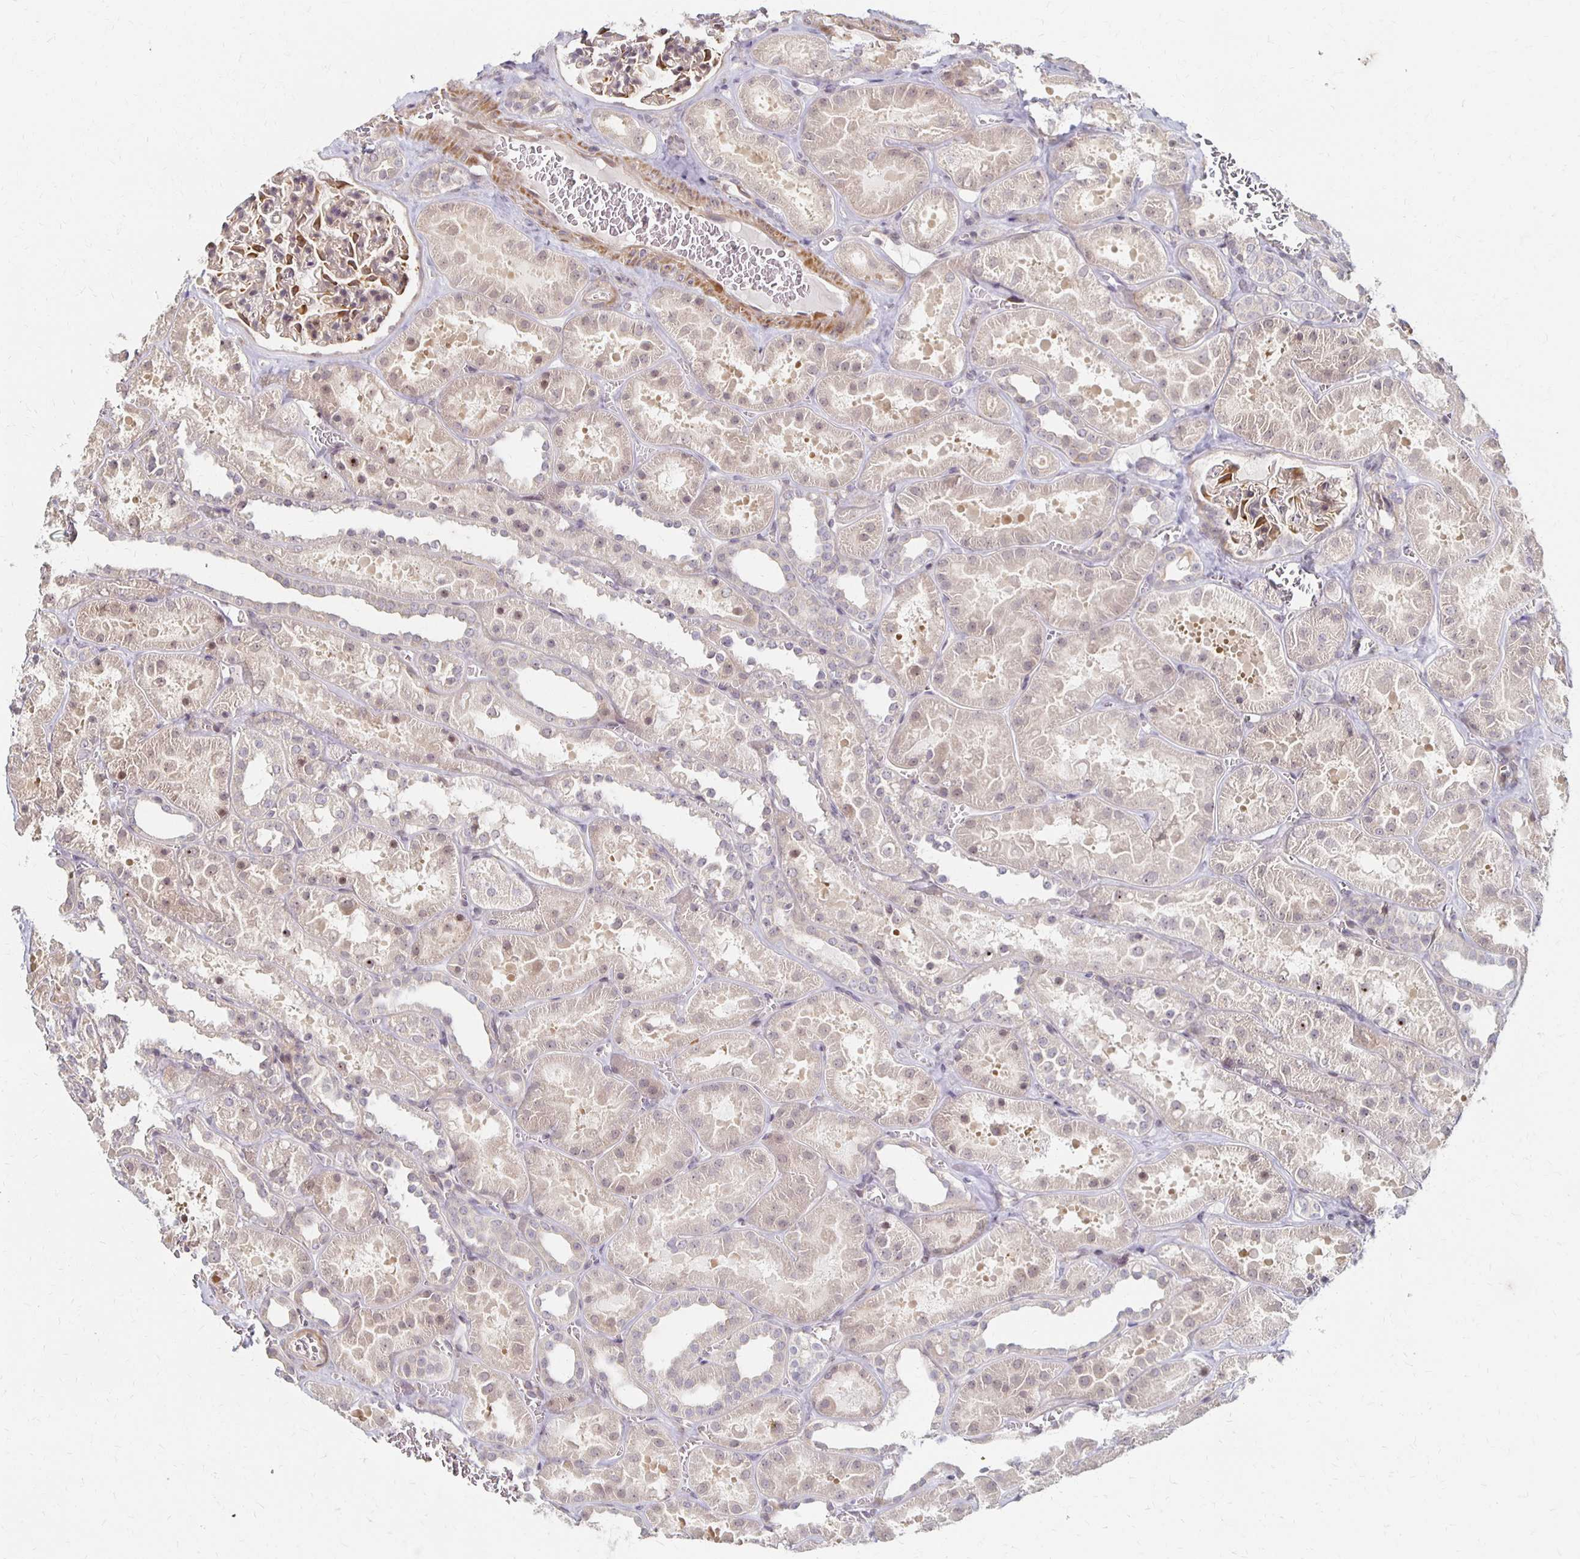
{"staining": {"intensity": "moderate", "quantity": "<25%", "location": "cytoplasmic/membranous"}, "tissue": "kidney", "cell_type": "Cells in glomeruli", "image_type": "normal", "snomed": [{"axis": "morphology", "description": "Normal tissue, NOS"}, {"axis": "topography", "description": "Kidney"}], "caption": "Kidney stained with DAB IHC reveals low levels of moderate cytoplasmic/membranous staining in about <25% of cells in glomeruli. The protein is stained brown, and the nuclei are stained in blue (DAB (3,3'-diaminobenzidine) IHC with brightfield microscopy, high magnification).", "gene": "PRKCB", "patient": {"sex": "female", "age": 41}}